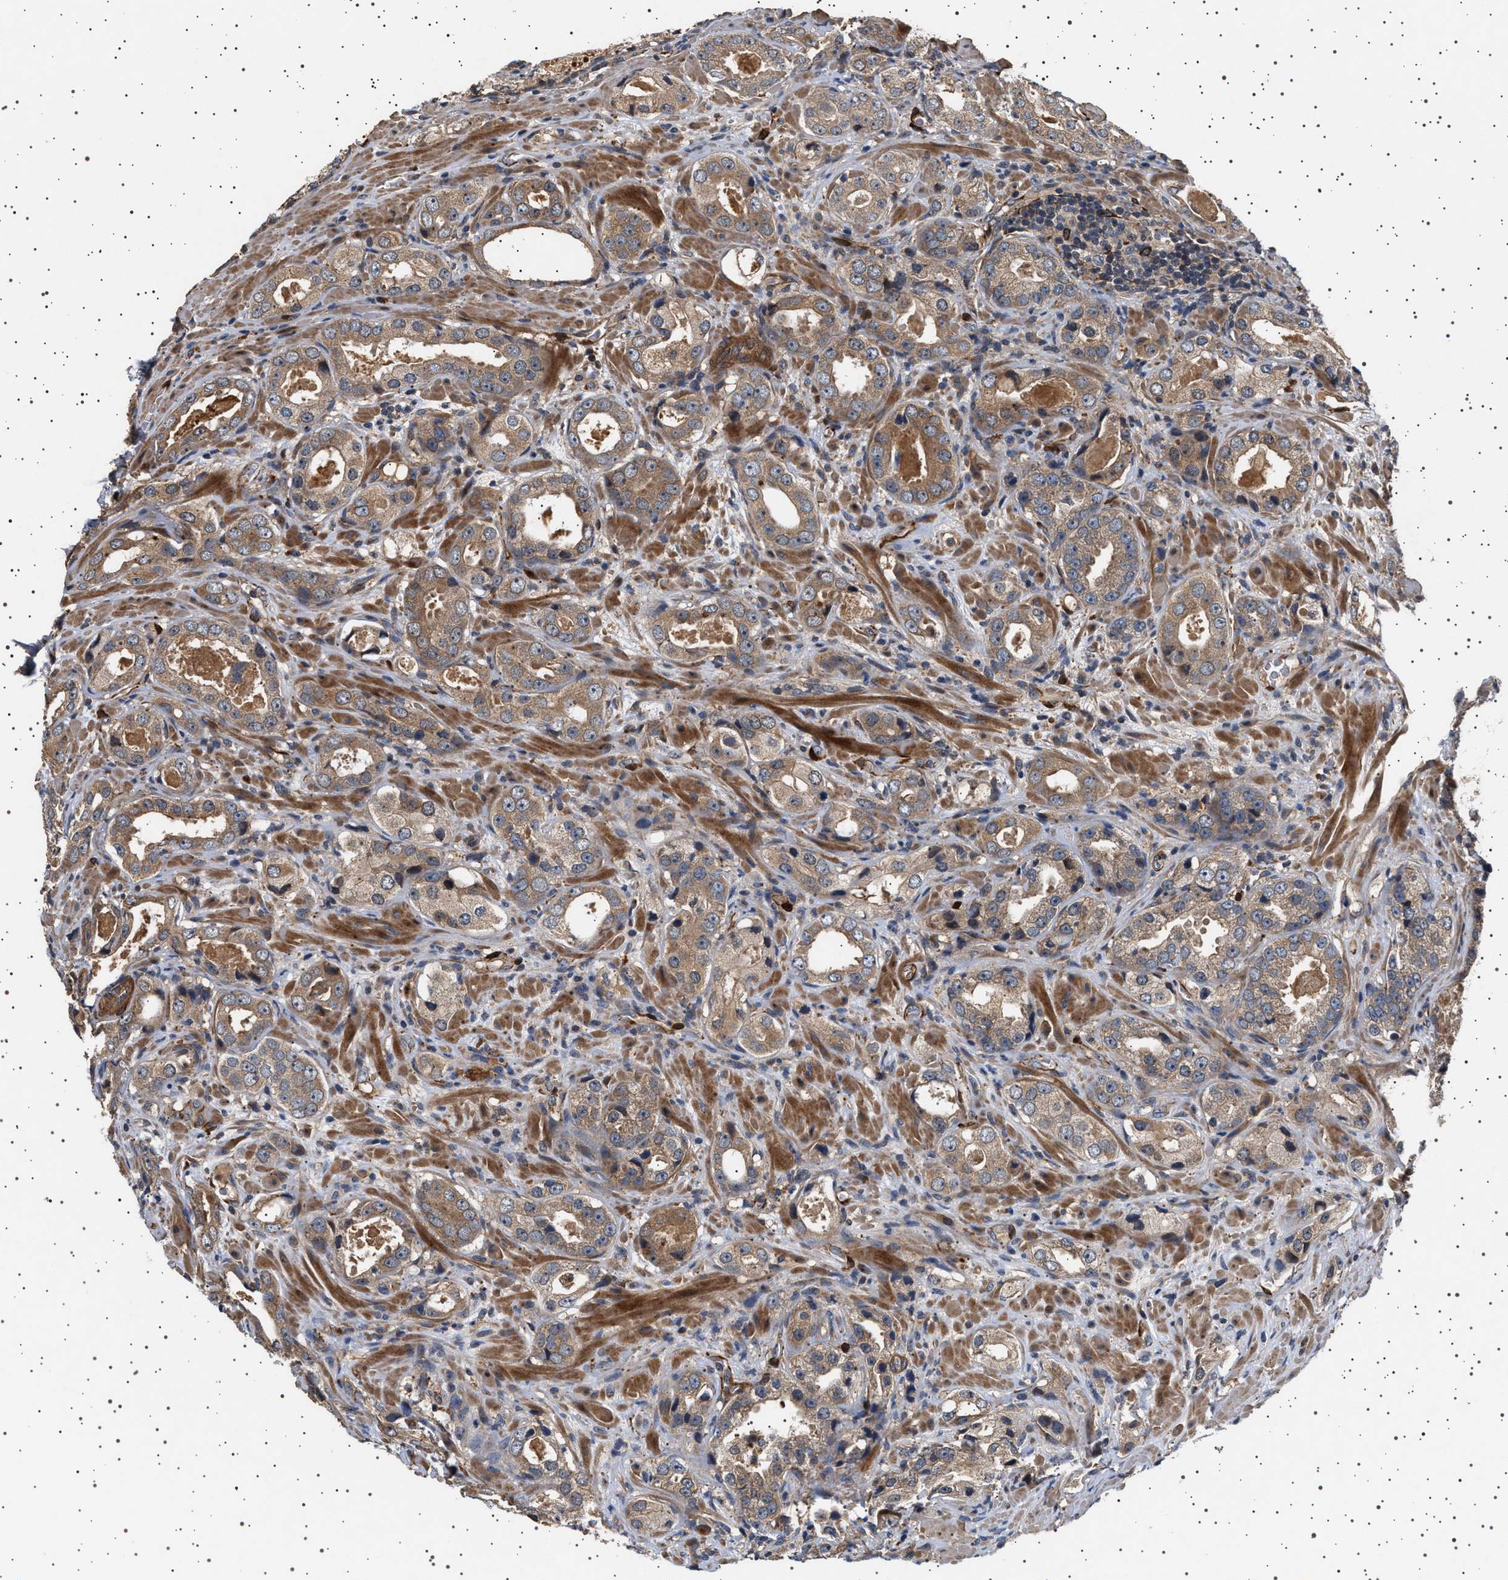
{"staining": {"intensity": "weak", "quantity": ">75%", "location": "cytoplasmic/membranous"}, "tissue": "prostate cancer", "cell_type": "Tumor cells", "image_type": "cancer", "snomed": [{"axis": "morphology", "description": "Adenocarcinoma, High grade"}, {"axis": "topography", "description": "Prostate"}], "caption": "Immunohistochemistry (IHC) (DAB (3,3'-diaminobenzidine)) staining of human adenocarcinoma (high-grade) (prostate) shows weak cytoplasmic/membranous protein expression in about >75% of tumor cells. (Stains: DAB (3,3'-diaminobenzidine) in brown, nuclei in blue, Microscopy: brightfield microscopy at high magnification).", "gene": "GUCY1B1", "patient": {"sex": "male", "age": 63}}